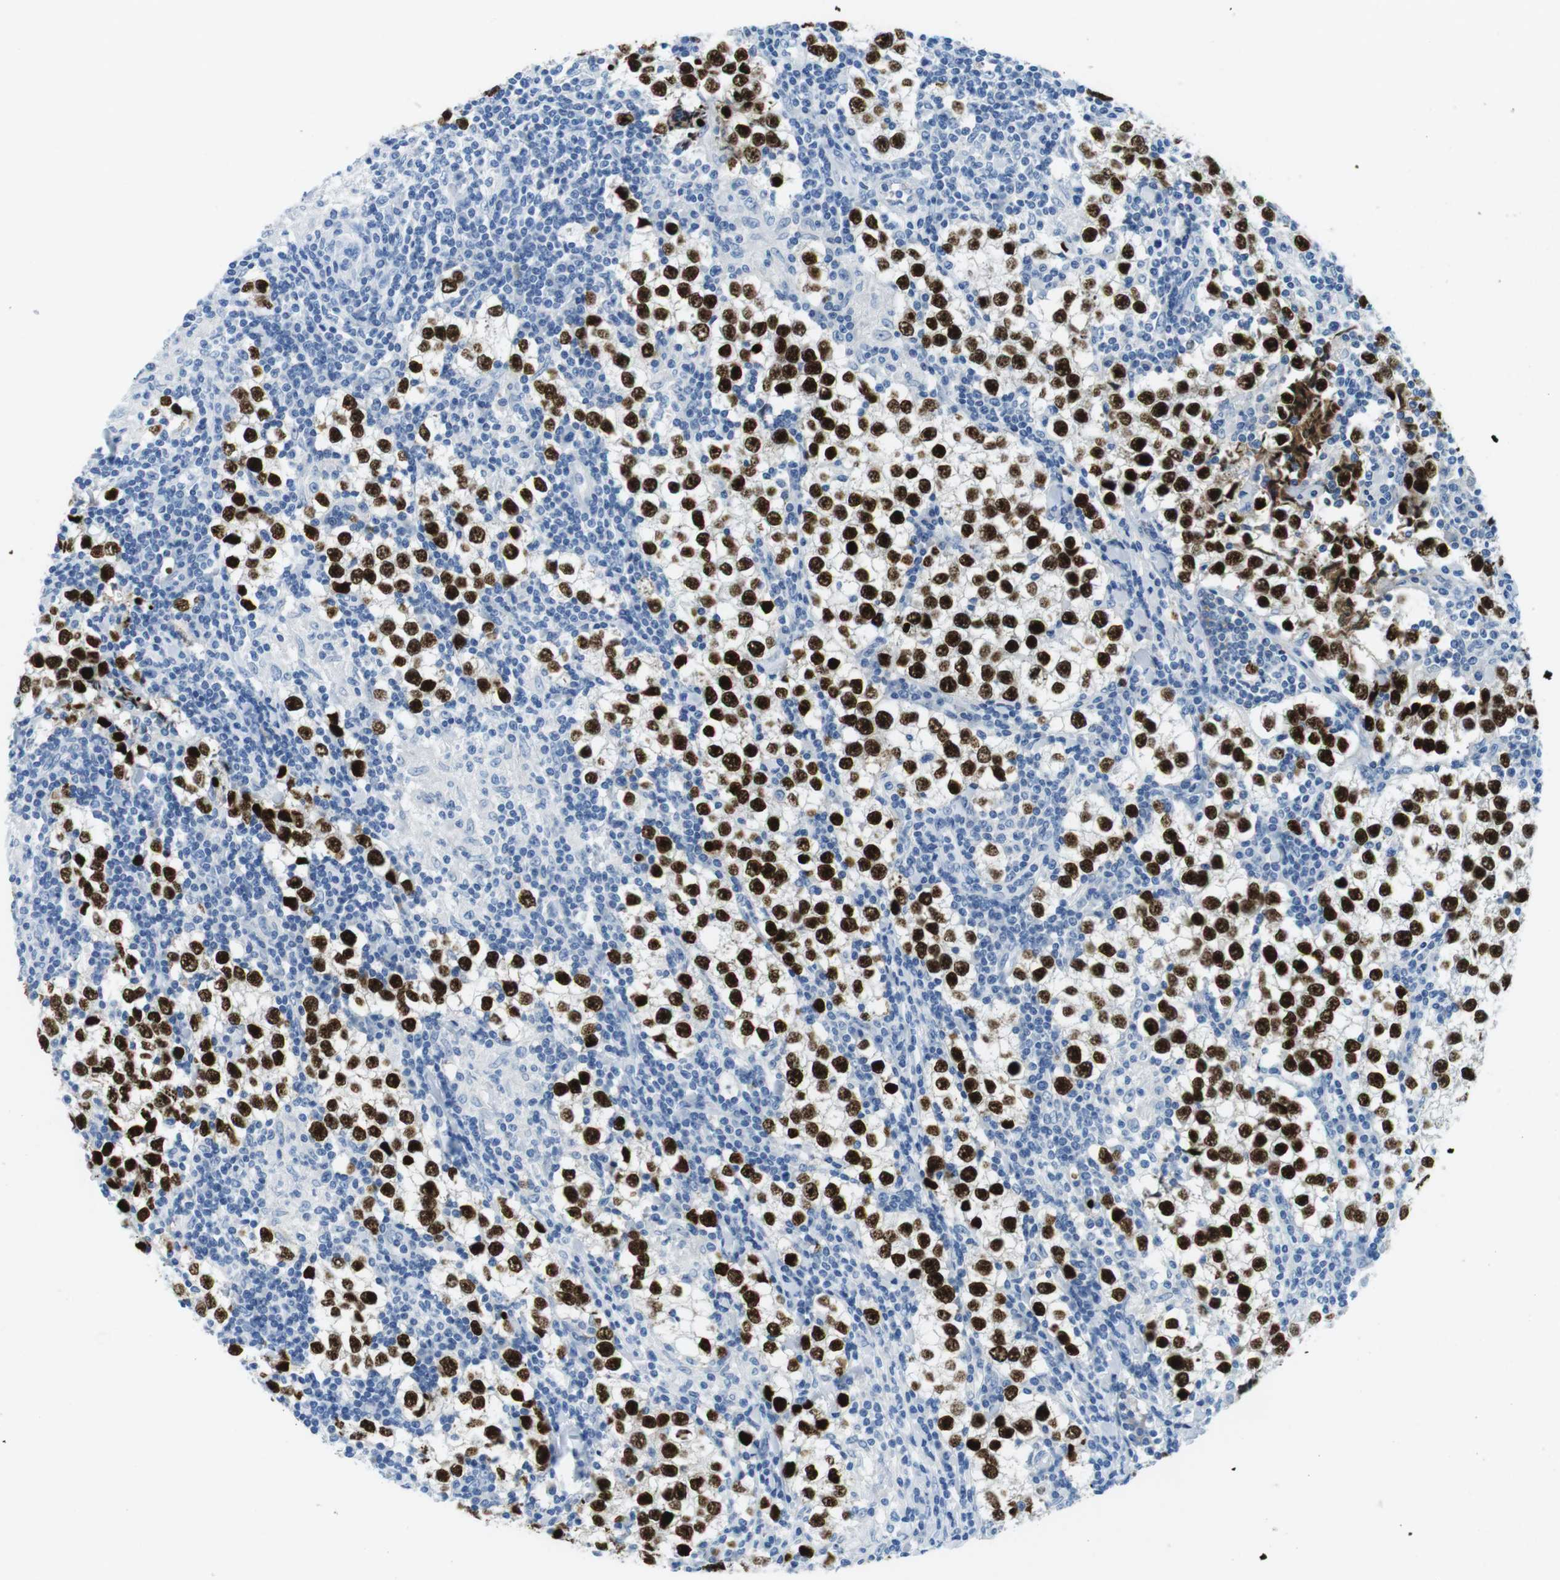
{"staining": {"intensity": "strong", "quantity": ">75%", "location": "nuclear"}, "tissue": "testis cancer", "cell_type": "Tumor cells", "image_type": "cancer", "snomed": [{"axis": "morphology", "description": "Seminoma, NOS"}, {"axis": "morphology", "description": "Carcinoma, Embryonal, NOS"}, {"axis": "topography", "description": "Testis"}], "caption": "A brown stain labels strong nuclear positivity of a protein in testis cancer (seminoma) tumor cells.", "gene": "TFAP2C", "patient": {"sex": "male", "age": 36}}